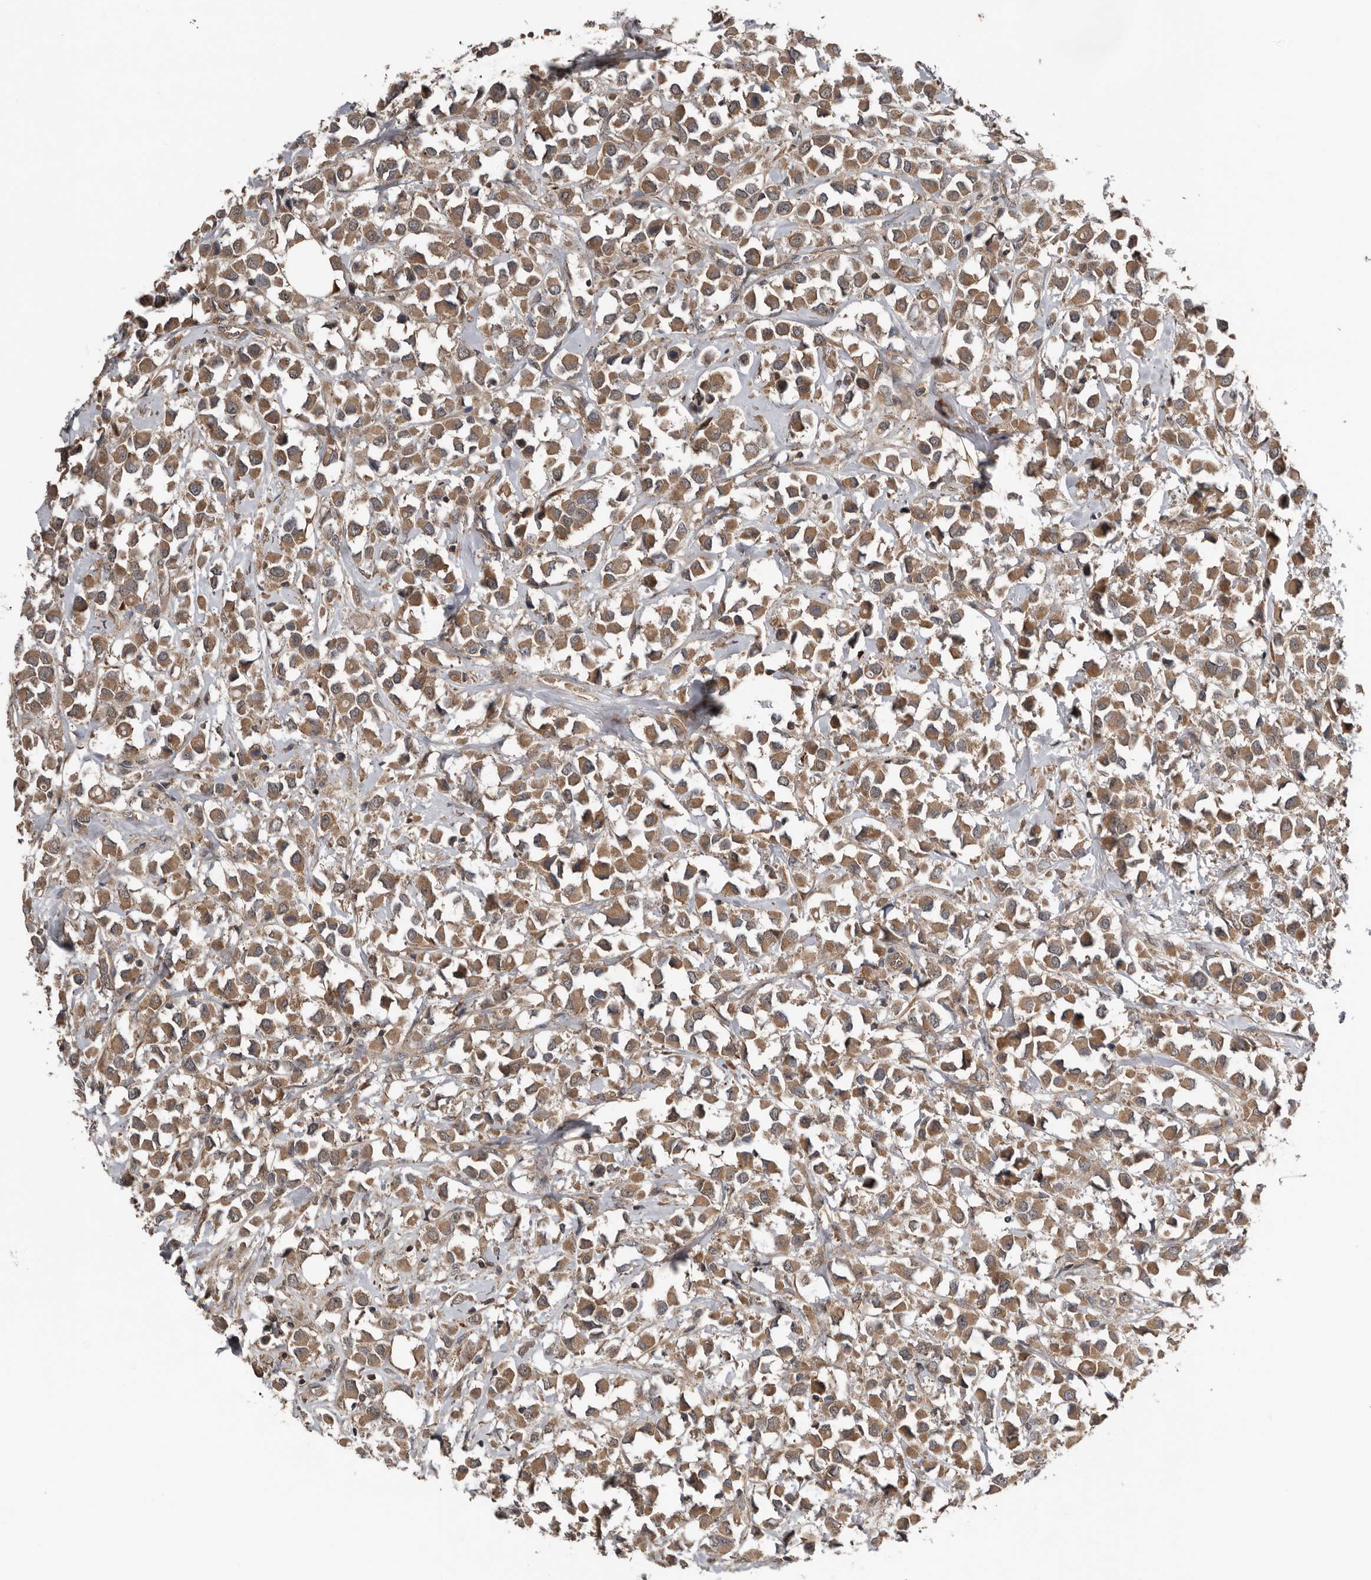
{"staining": {"intensity": "moderate", "quantity": ">75%", "location": "cytoplasmic/membranous"}, "tissue": "breast cancer", "cell_type": "Tumor cells", "image_type": "cancer", "snomed": [{"axis": "morphology", "description": "Duct carcinoma"}, {"axis": "topography", "description": "Breast"}], "caption": "DAB immunohistochemical staining of human breast cancer (infiltrating ductal carcinoma) reveals moderate cytoplasmic/membranous protein staining in approximately >75% of tumor cells. (Brightfield microscopy of DAB IHC at high magnification).", "gene": "DNAJB4", "patient": {"sex": "female", "age": 61}}